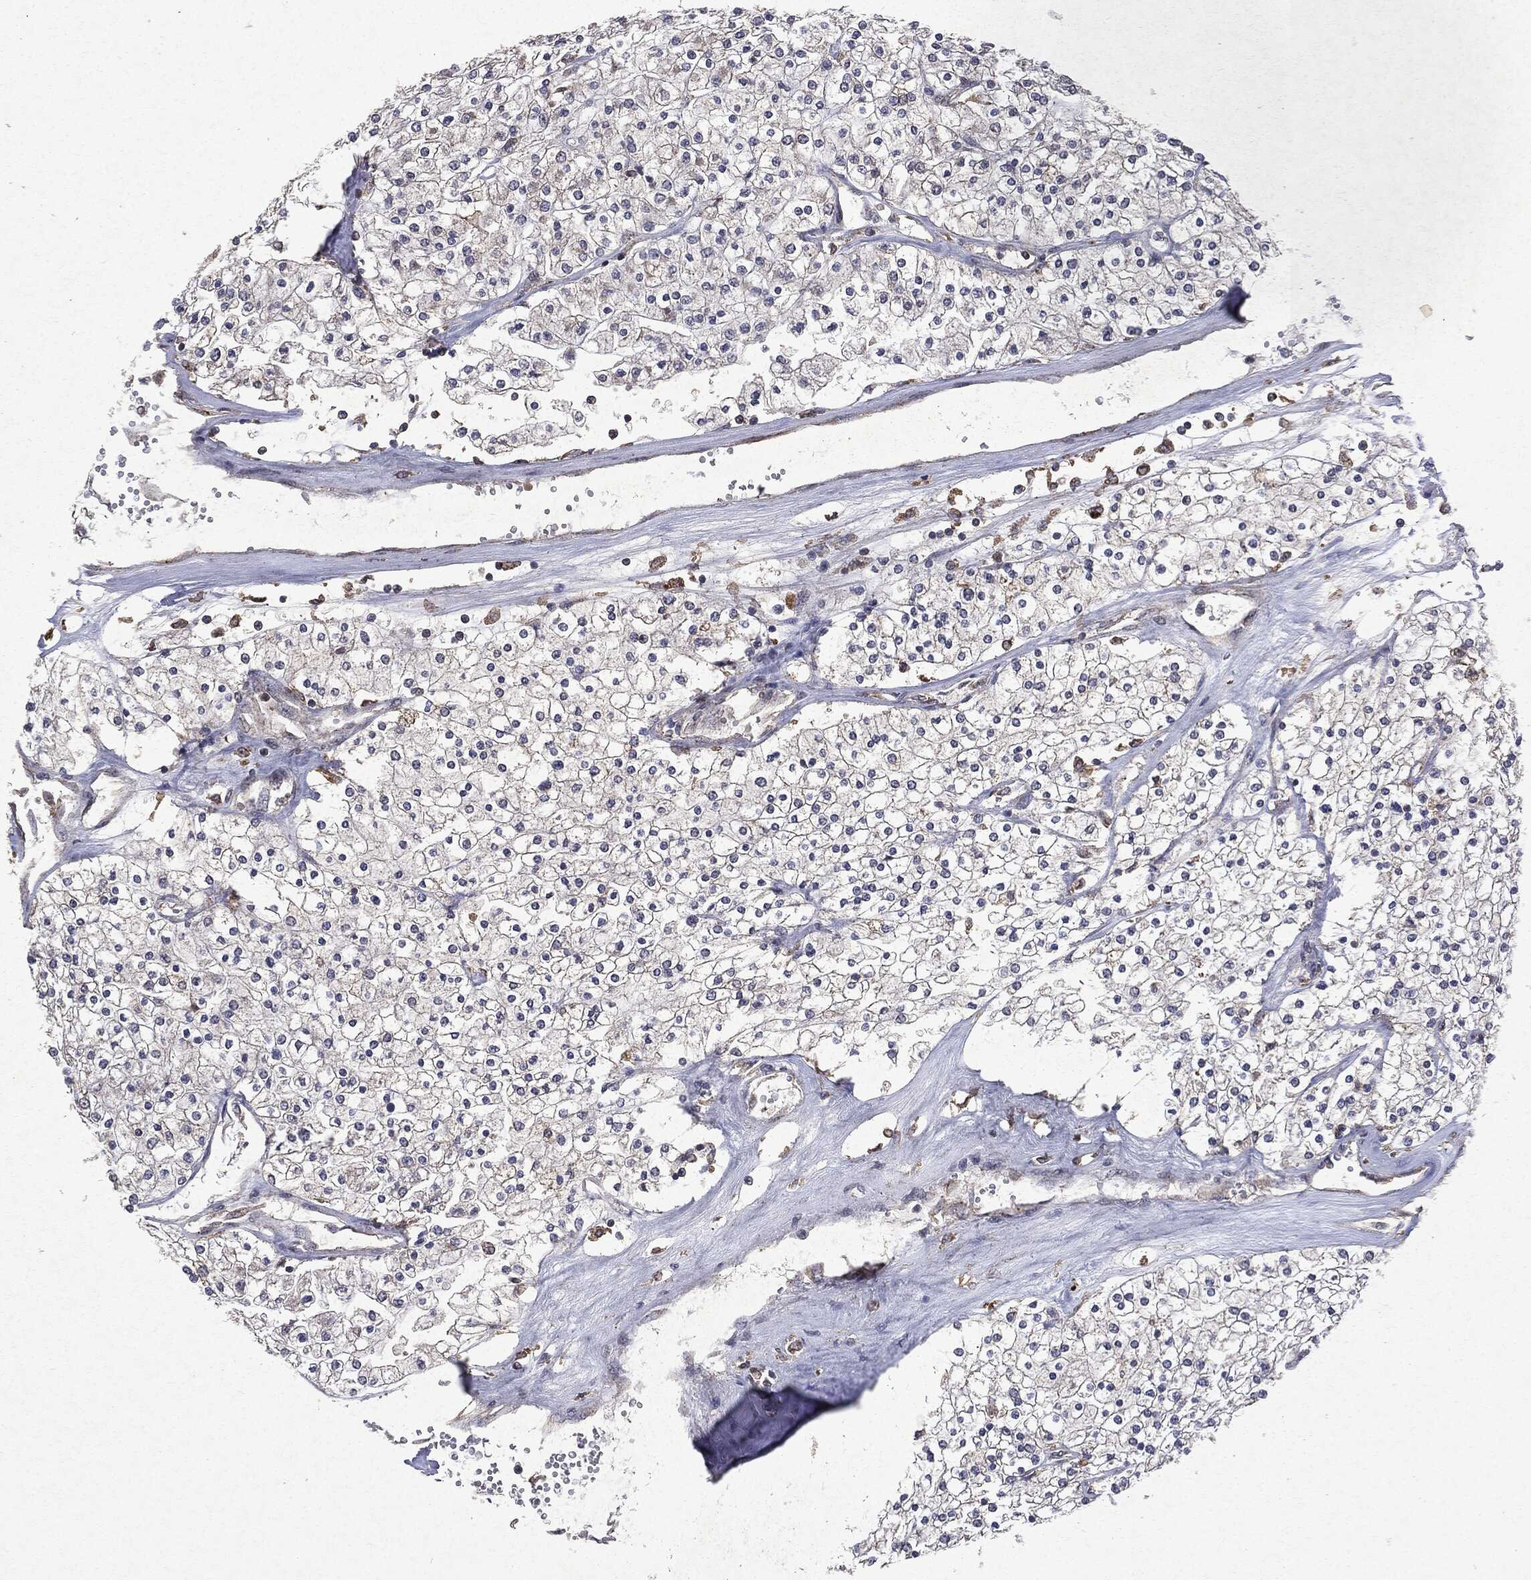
{"staining": {"intensity": "negative", "quantity": "none", "location": "none"}, "tissue": "renal cancer", "cell_type": "Tumor cells", "image_type": "cancer", "snomed": [{"axis": "morphology", "description": "Adenocarcinoma, NOS"}, {"axis": "topography", "description": "Kidney"}], "caption": "Tumor cells are negative for protein expression in human adenocarcinoma (renal).", "gene": "PTEN", "patient": {"sex": "male", "age": 80}}